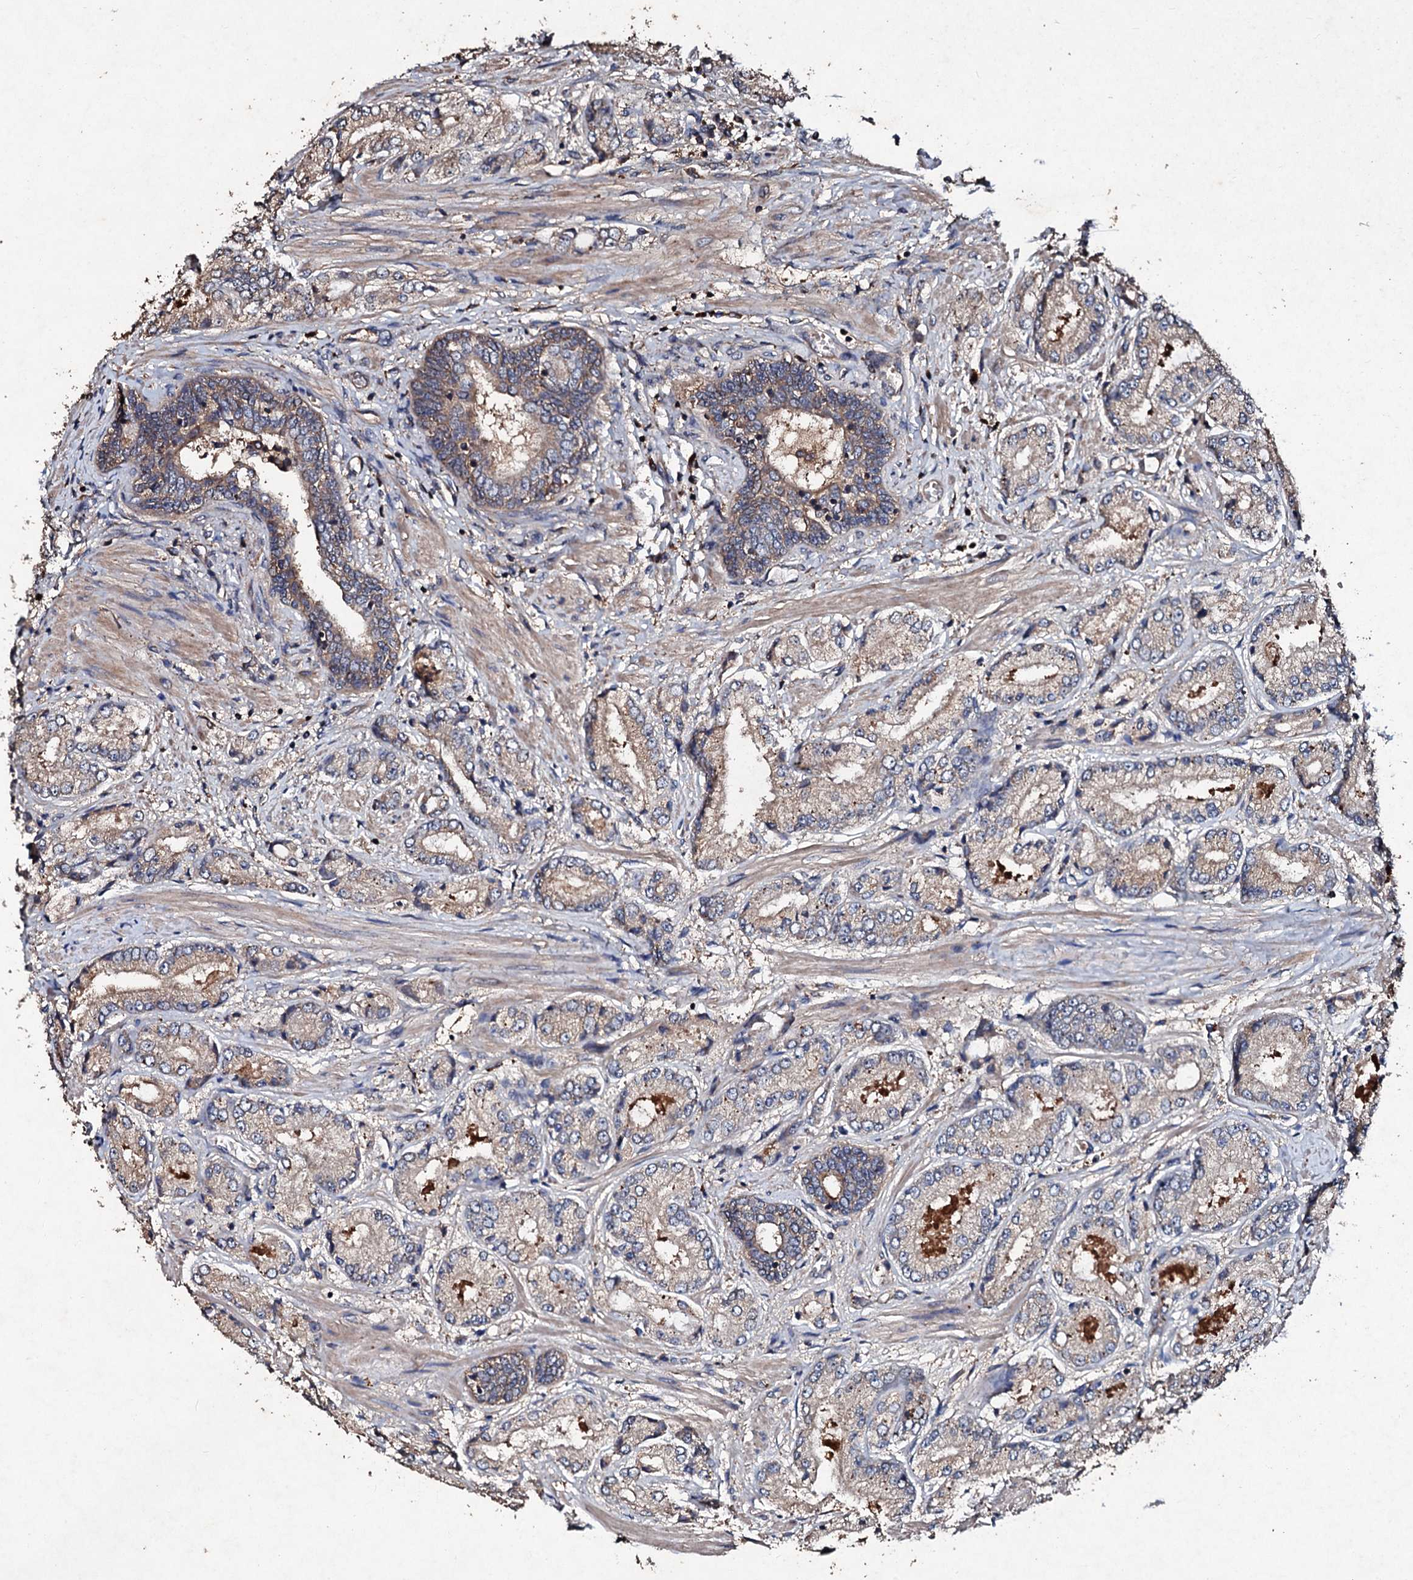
{"staining": {"intensity": "negative", "quantity": "none", "location": "none"}, "tissue": "prostate cancer", "cell_type": "Tumor cells", "image_type": "cancer", "snomed": [{"axis": "morphology", "description": "Adenocarcinoma, High grade"}, {"axis": "topography", "description": "Prostate"}], "caption": "High-grade adenocarcinoma (prostate) stained for a protein using immunohistochemistry reveals no positivity tumor cells.", "gene": "KERA", "patient": {"sex": "male", "age": 59}}